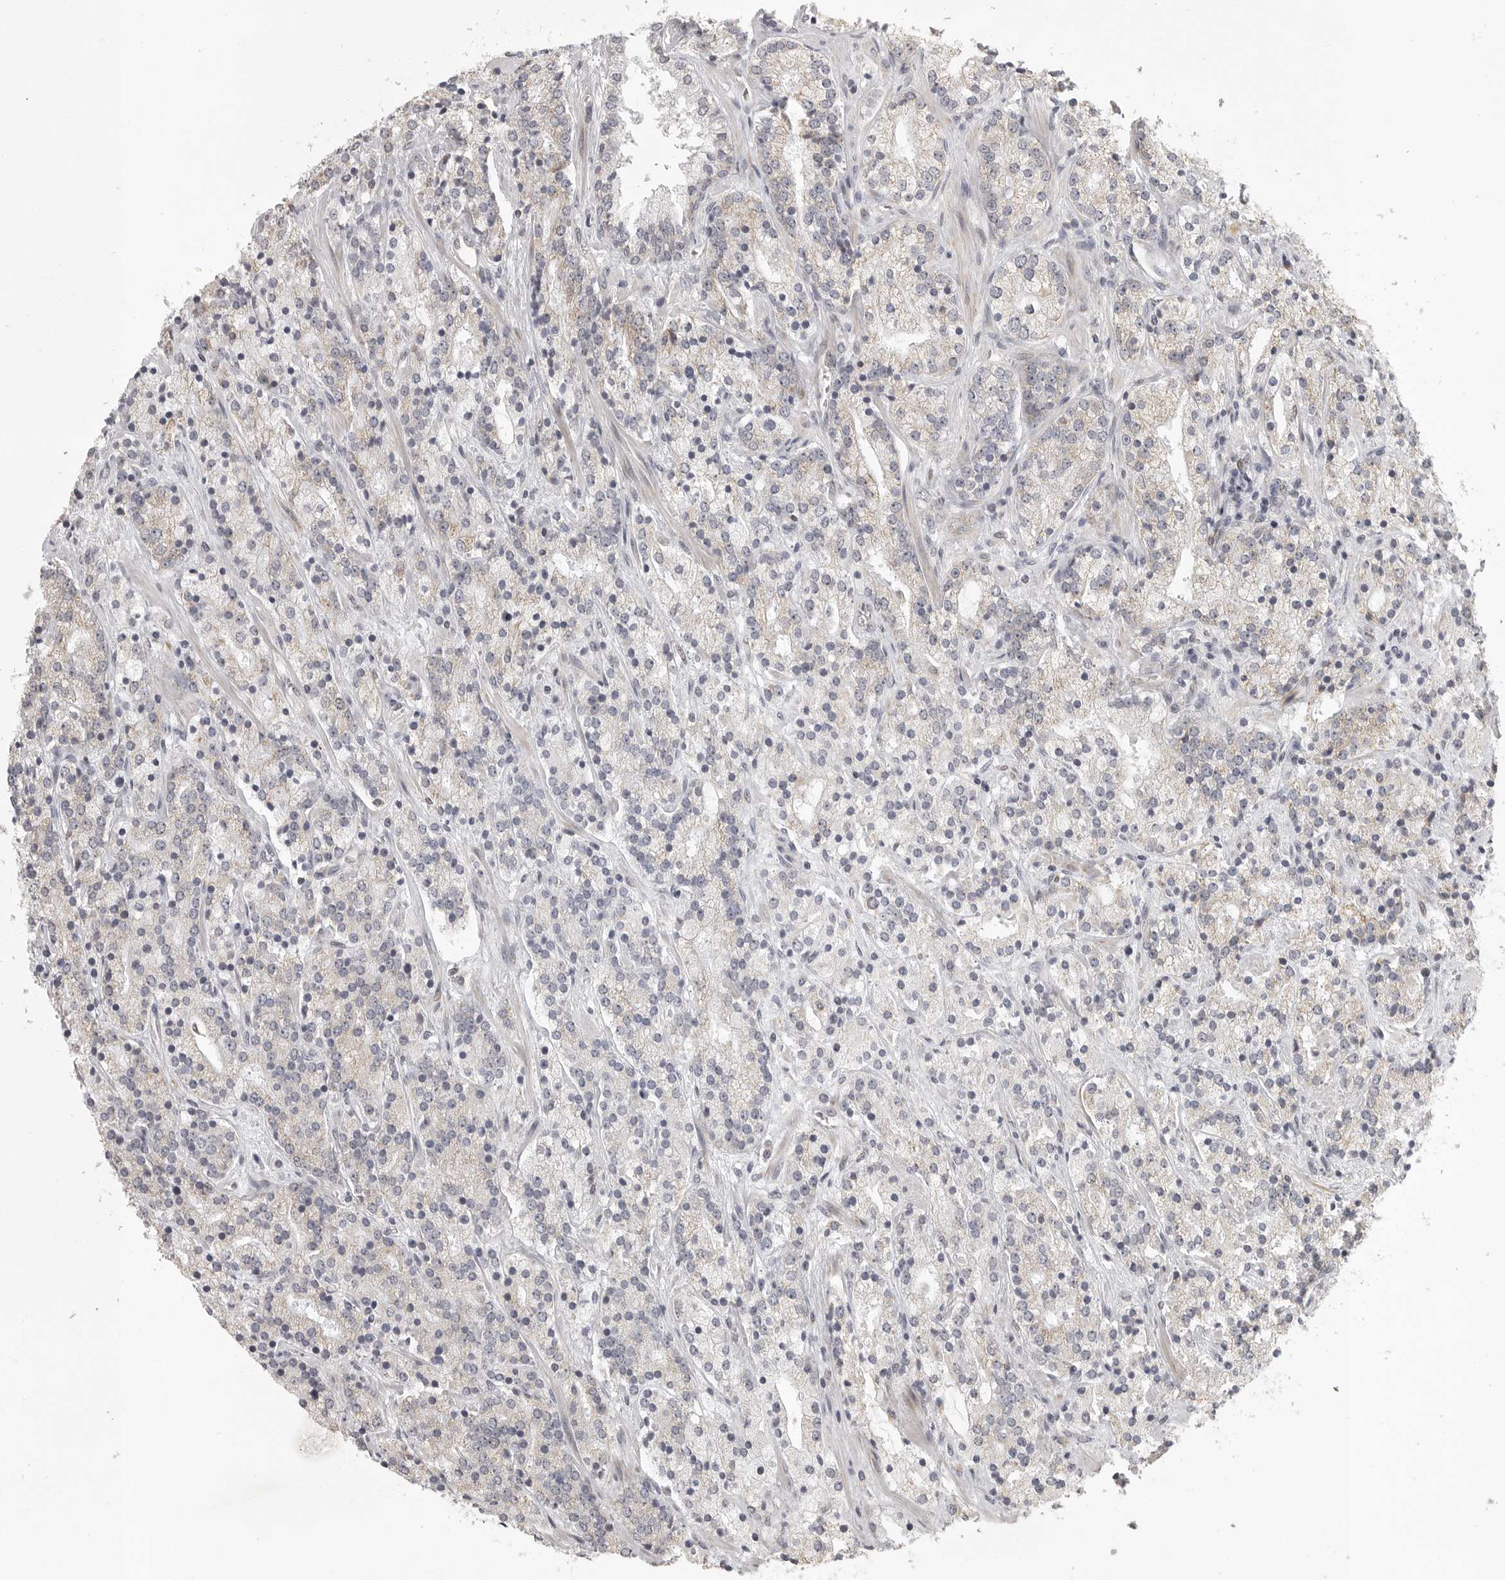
{"staining": {"intensity": "weak", "quantity": "<25%", "location": "cytoplasmic/membranous"}, "tissue": "prostate cancer", "cell_type": "Tumor cells", "image_type": "cancer", "snomed": [{"axis": "morphology", "description": "Adenocarcinoma, High grade"}, {"axis": "topography", "description": "Prostate"}], "caption": "Protein analysis of prostate high-grade adenocarcinoma shows no significant positivity in tumor cells.", "gene": "POLE2", "patient": {"sex": "male", "age": 71}}